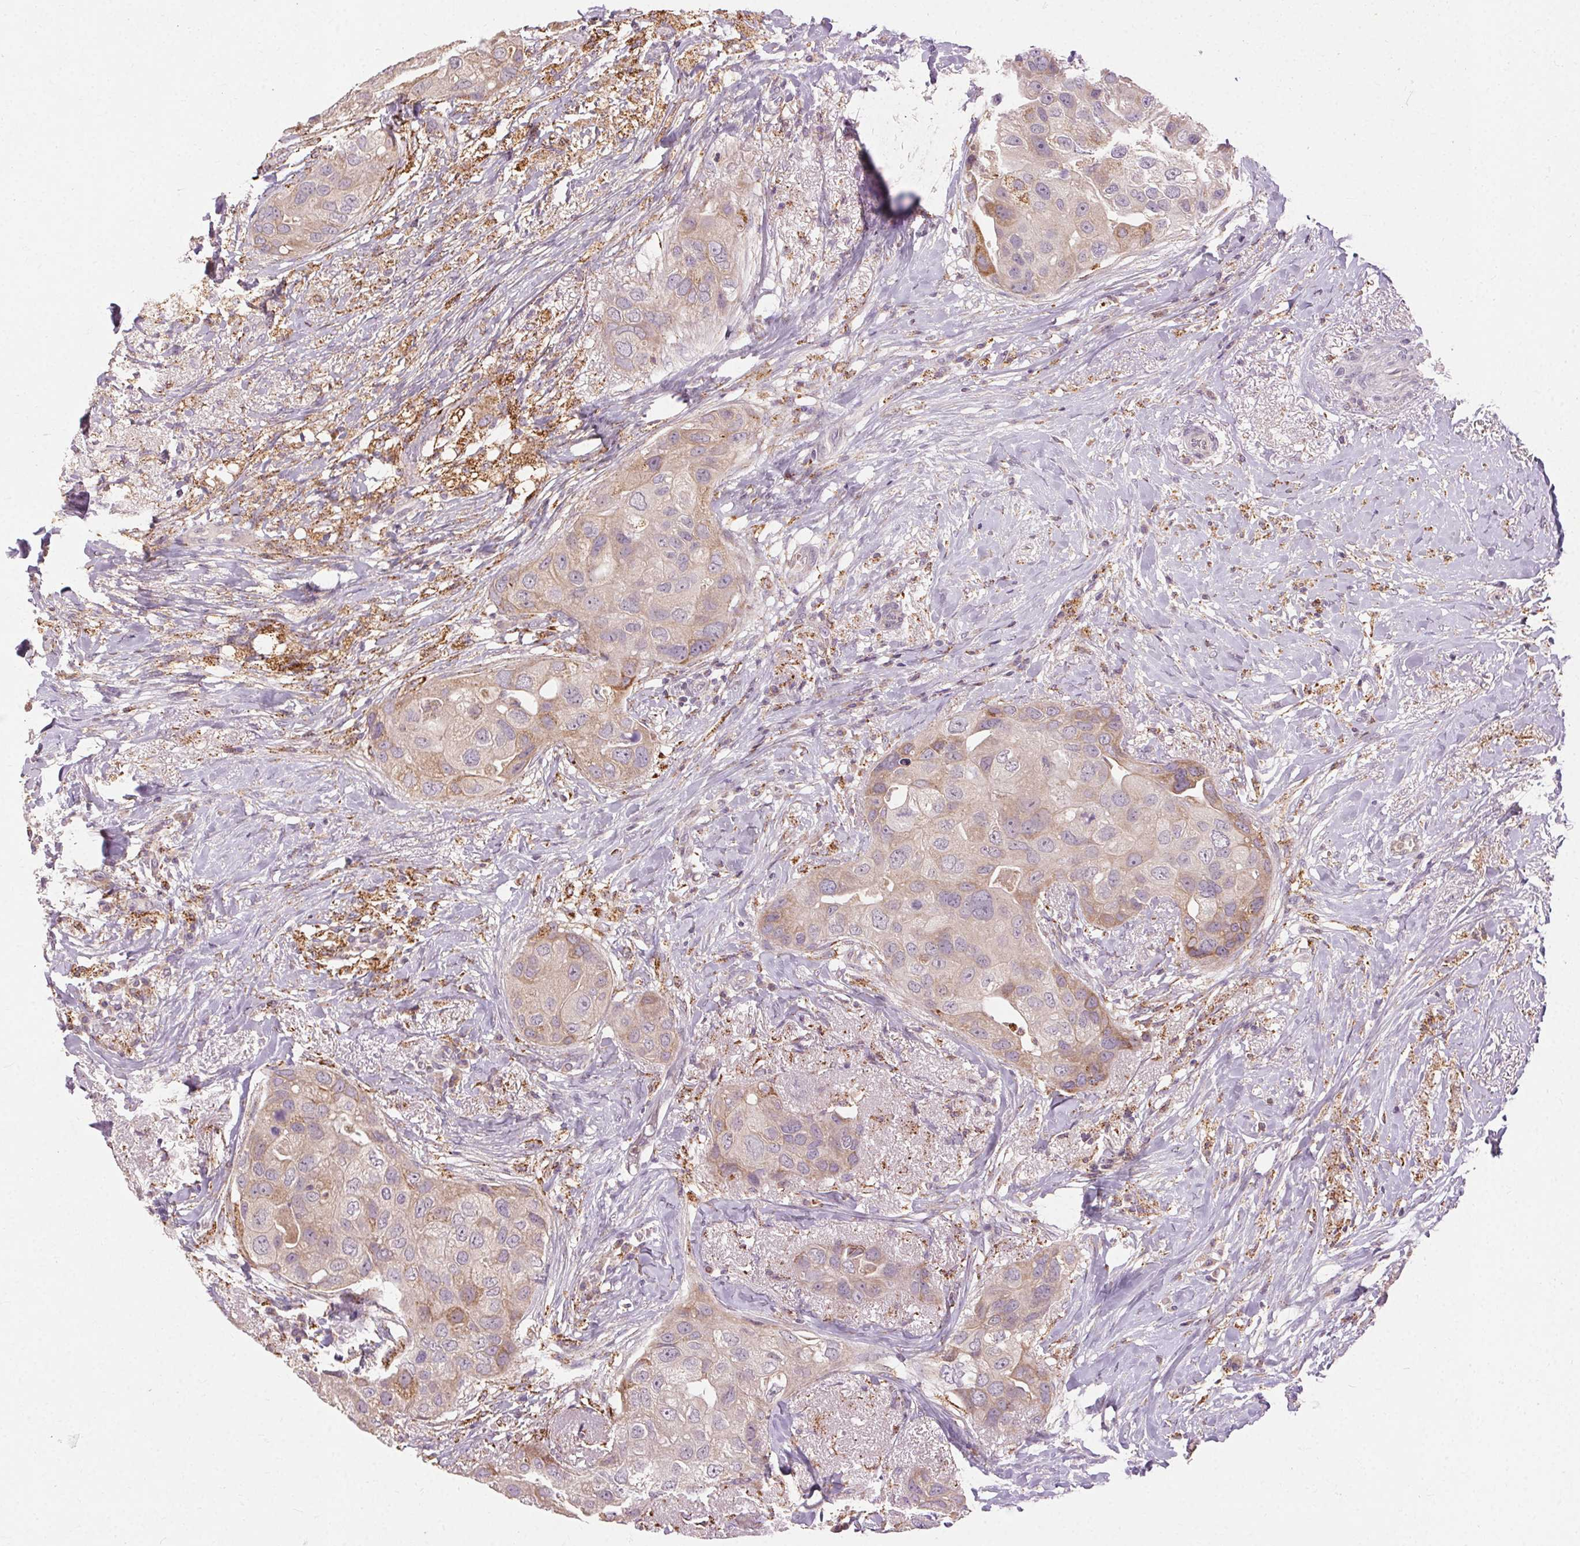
{"staining": {"intensity": "weak", "quantity": "25%-75%", "location": "cytoplasmic/membranous"}, "tissue": "breast cancer", "cell_type": "Tumor cells", "image_type": "cancer", "snomed": [{"axis": "morphology", "description": "Duct carcinoma"}, {"axis": "topography", "description": "Breast"}], "caption": "There is low levels of weak cytoplasmic/membranous positivity in tumor cells of breast cancer (intraductal carcinoma), as demonstrated by immunohistochemical staining (brown color).", "gene": "REP15", "patient": {"sex": "female", "age": 43}}